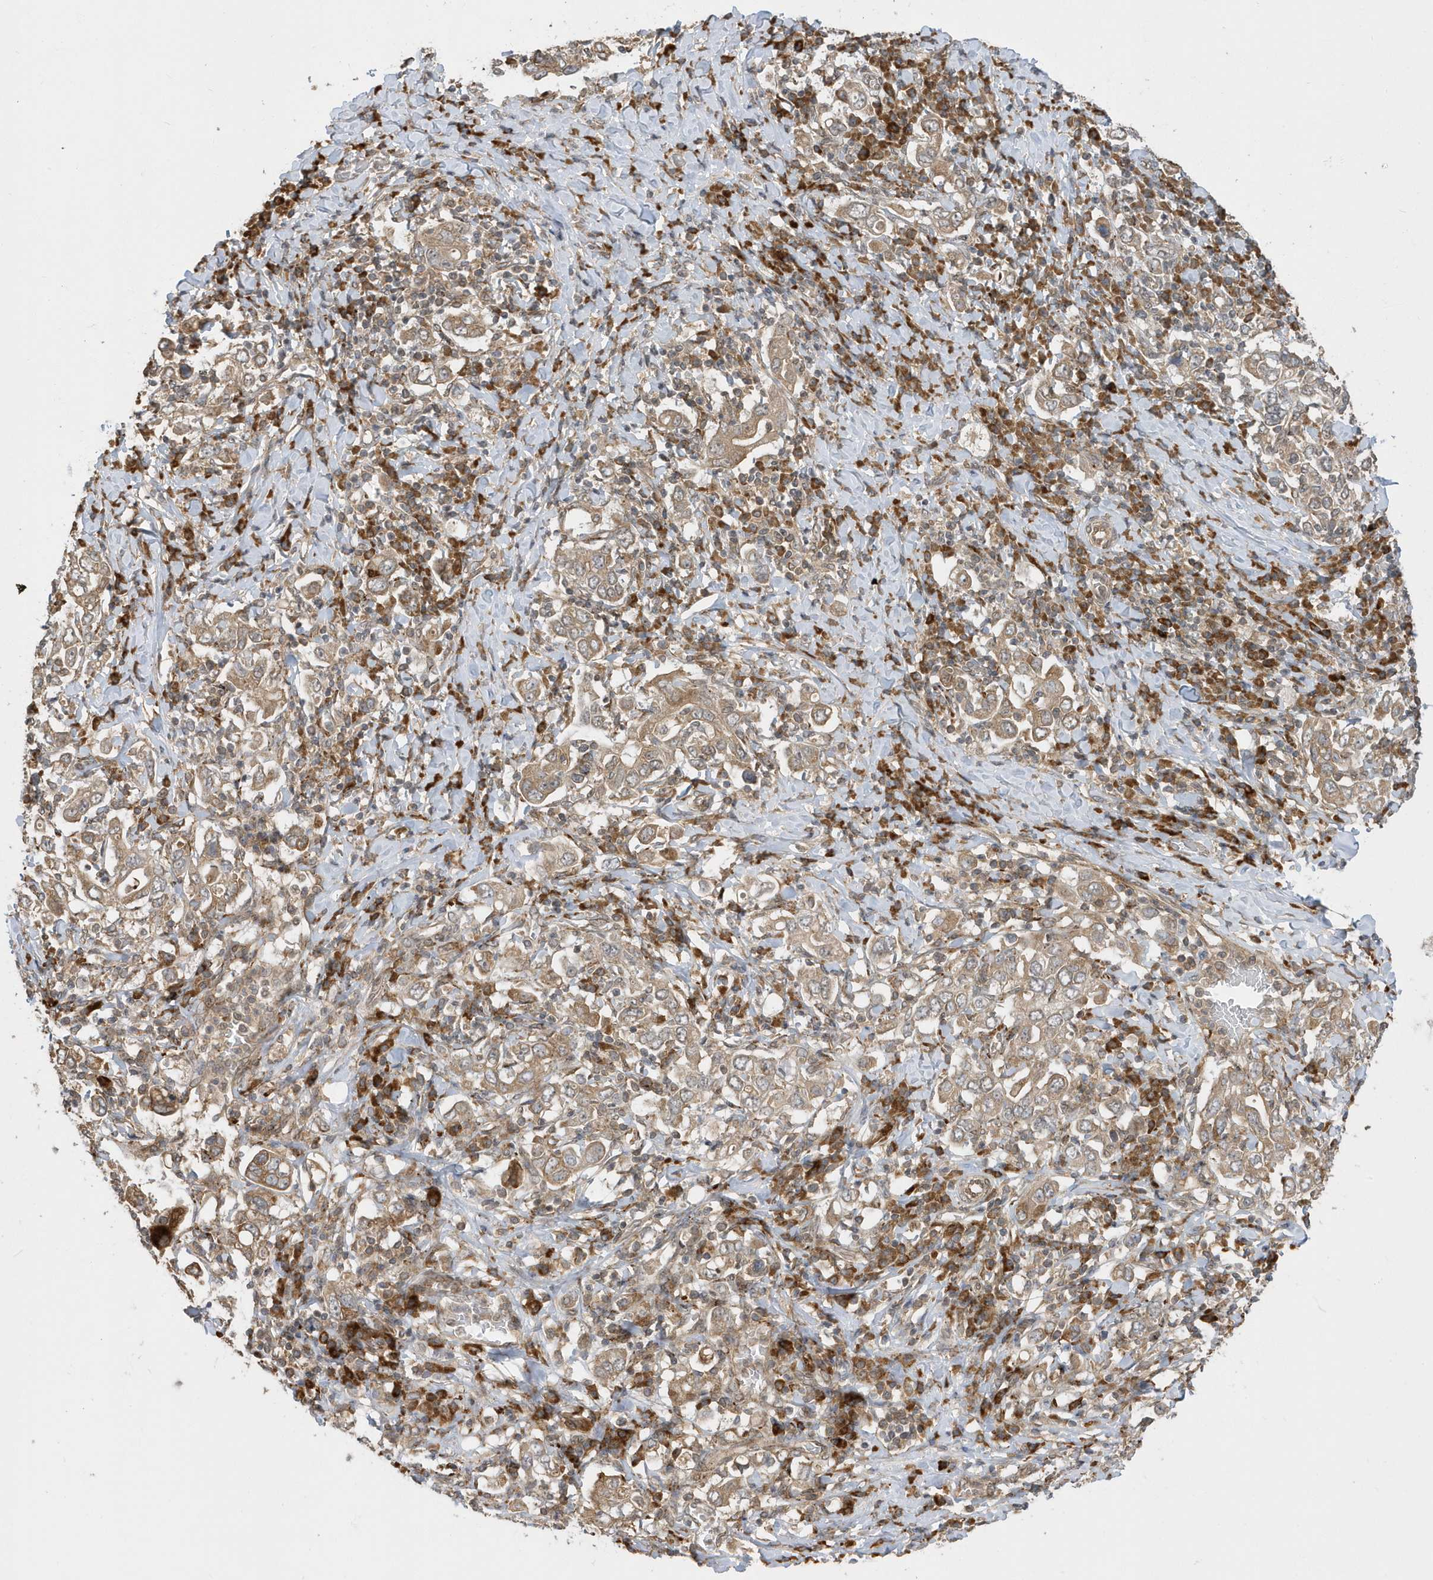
{"staining": {"intensity": "moderate", "quantity": ">75%", "location": "cytoplasmic/membranous"}, "tissue": "stomach cancer", "cell_type": "Tumor cells", "image_type": "cancer", "snomed": [{"axis": "morphology", "description": "Adenocarcinoma, NOS"}, {"axis": "topography", "description": "Stomach, upper"}], "caption": "Immunohistochemical staining of adenocarcinoma (stomach) exhibits moderate cytoplasmic/membranous protein positivity in approximately >75% of tumor cells.", "gene": "METTL21A", "patient": {"sex": "male", "age": 62}}